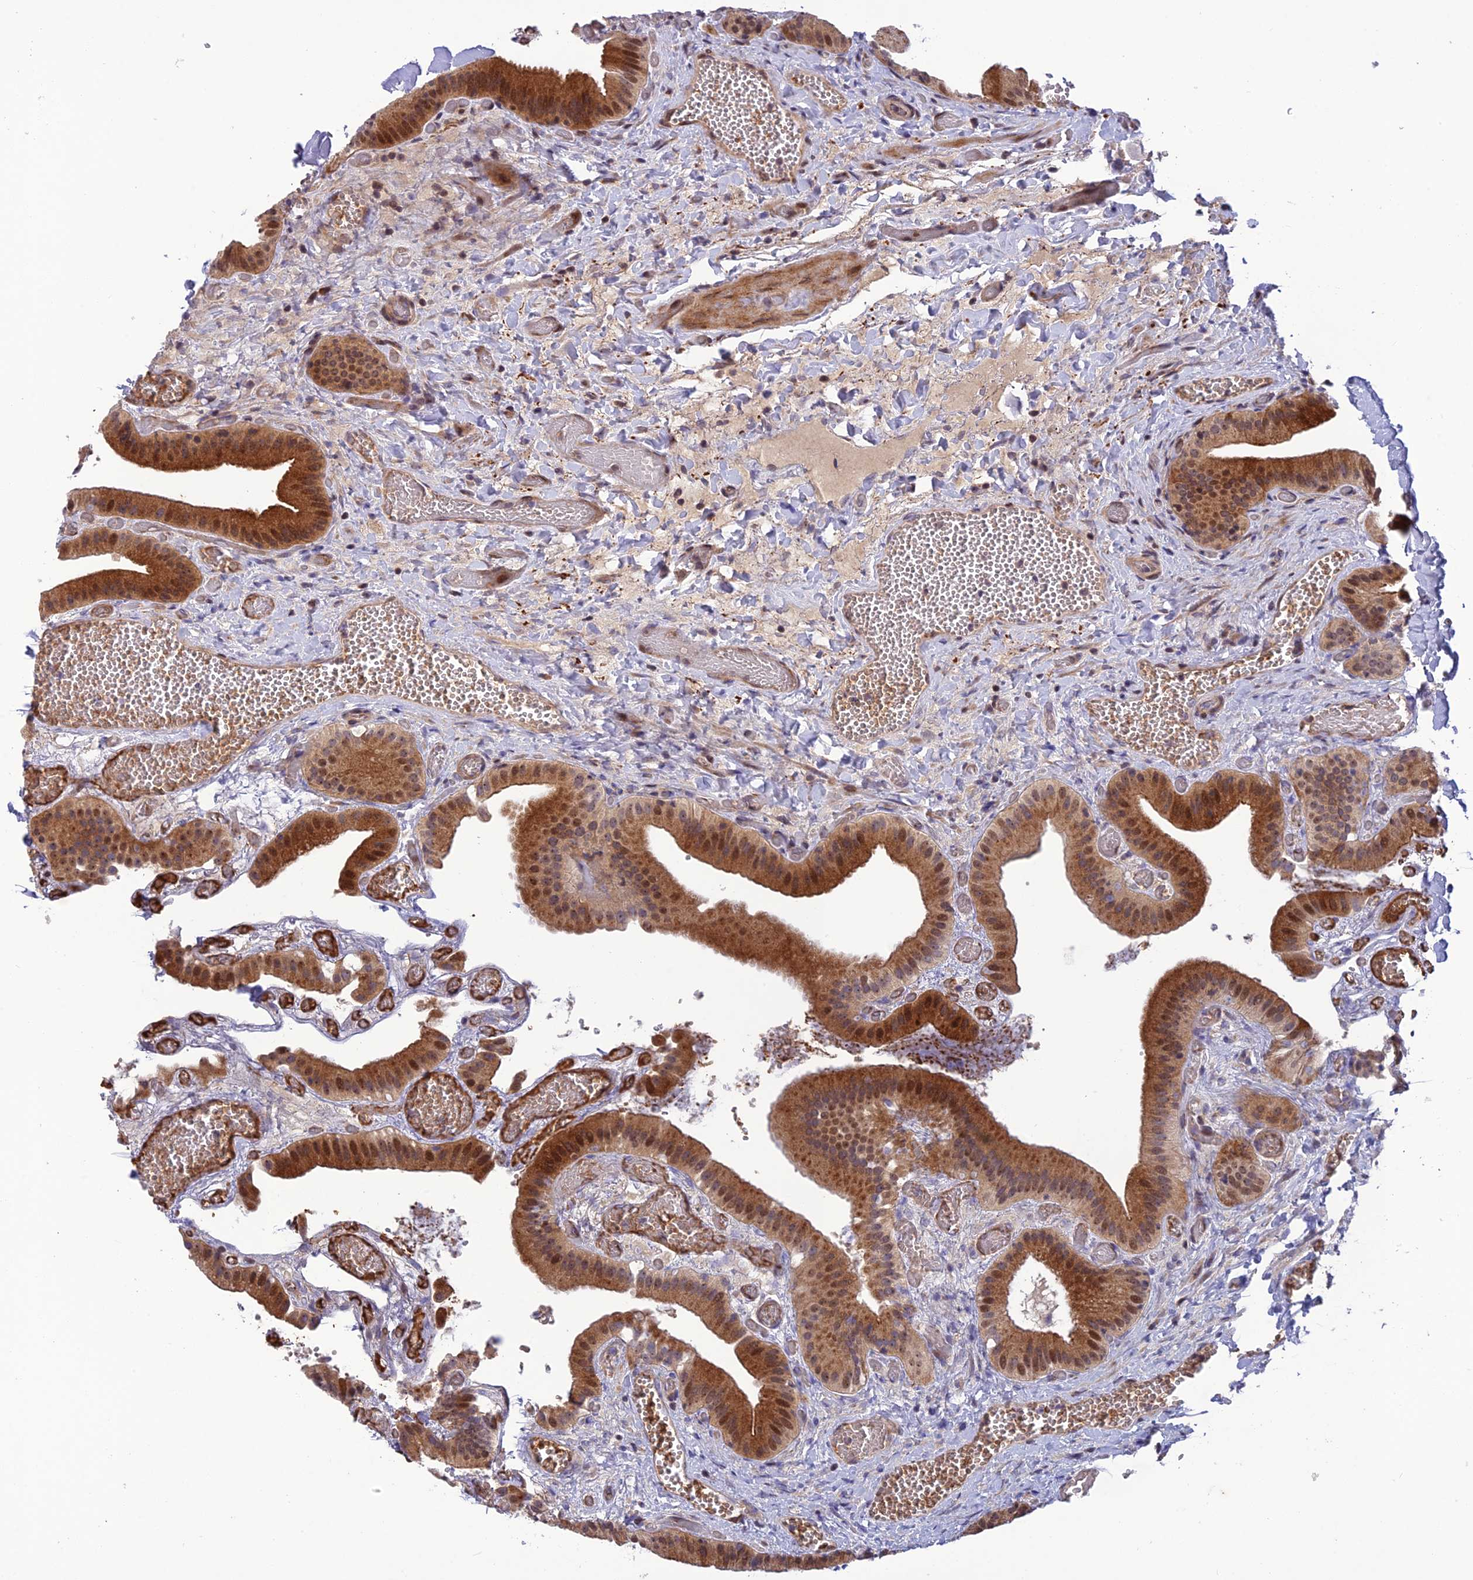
{"staining": {"intensity": "moderate", "quantity": ">75%", "location": "cytoplasmic/membranous,nuclear"}, "tissue": "gallbladder", "cell_type": "Glandular cells", "image_type": "normal", "snomed": [{"axis": "morphology", "description": "Normal tissue, NOS"}, {"axis": "topography", "description": "Gallbladder"}], "caption": "Gallbladder stained with a brown dye displays moderate cytoplasmic/membranous,nuclear positive expression in approximately >75% of glandular cells.", "gene": "SMIM7", "patient": {"sex": "female", "age": 64}}